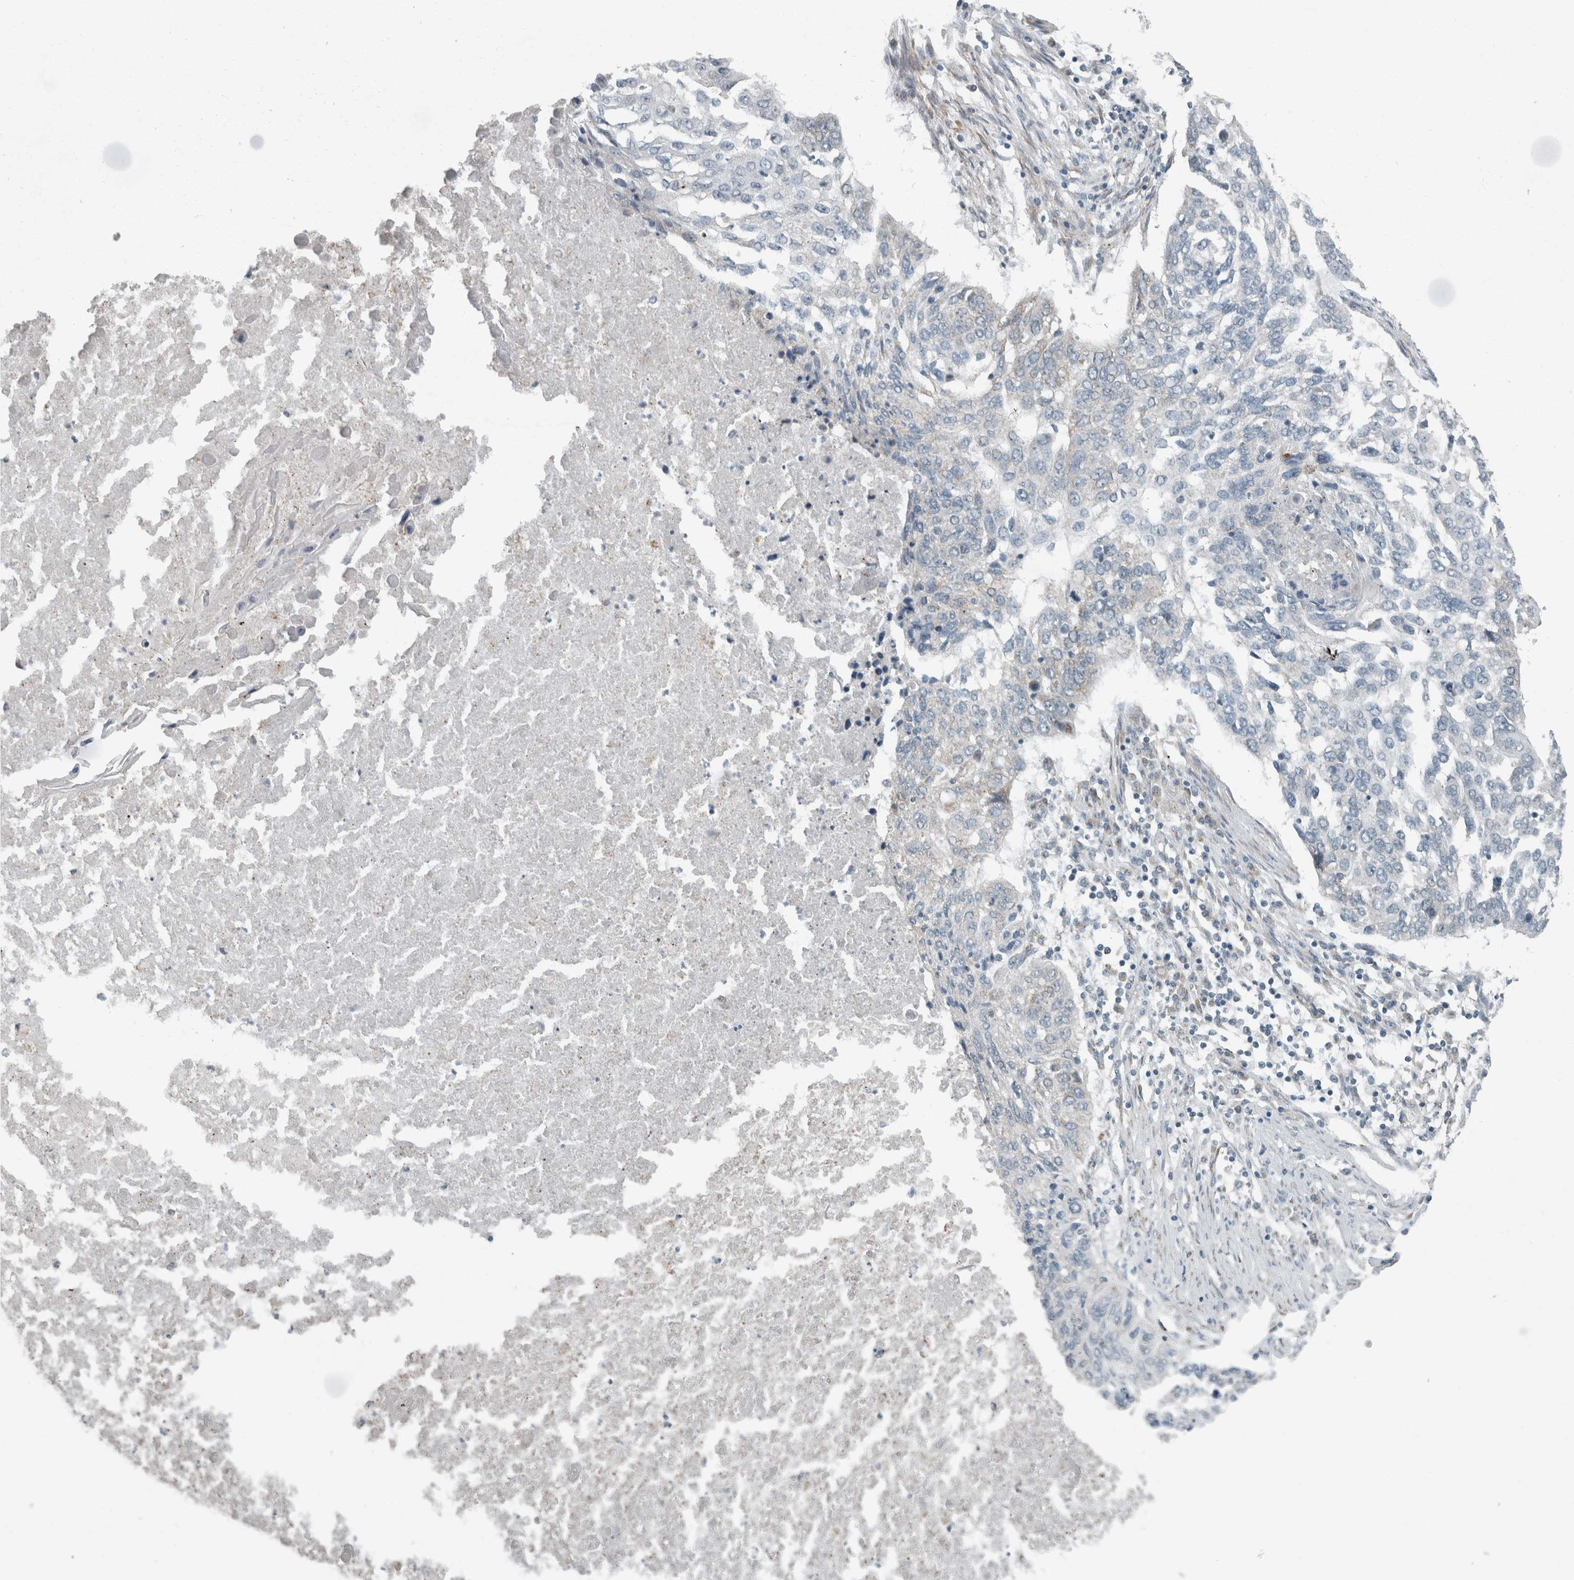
{"staining": {"intensity": "negative", "quantity": "none", "location": "none"}, "tissue": "lung cancer", "cell_type": "Tumor cells", "image_type": "cancer", "snomed": [{"axis": "morphology", "description": "Squamous cell carcinoma, NOS"}, {"axis": "topography", "description": "Lung"}], "caption": "Tumor cells are negative for protein expression in human lung squamous cell carcinoma.", "gene": "KIF1C", "patient": {"sex": "female", "age": 63}}